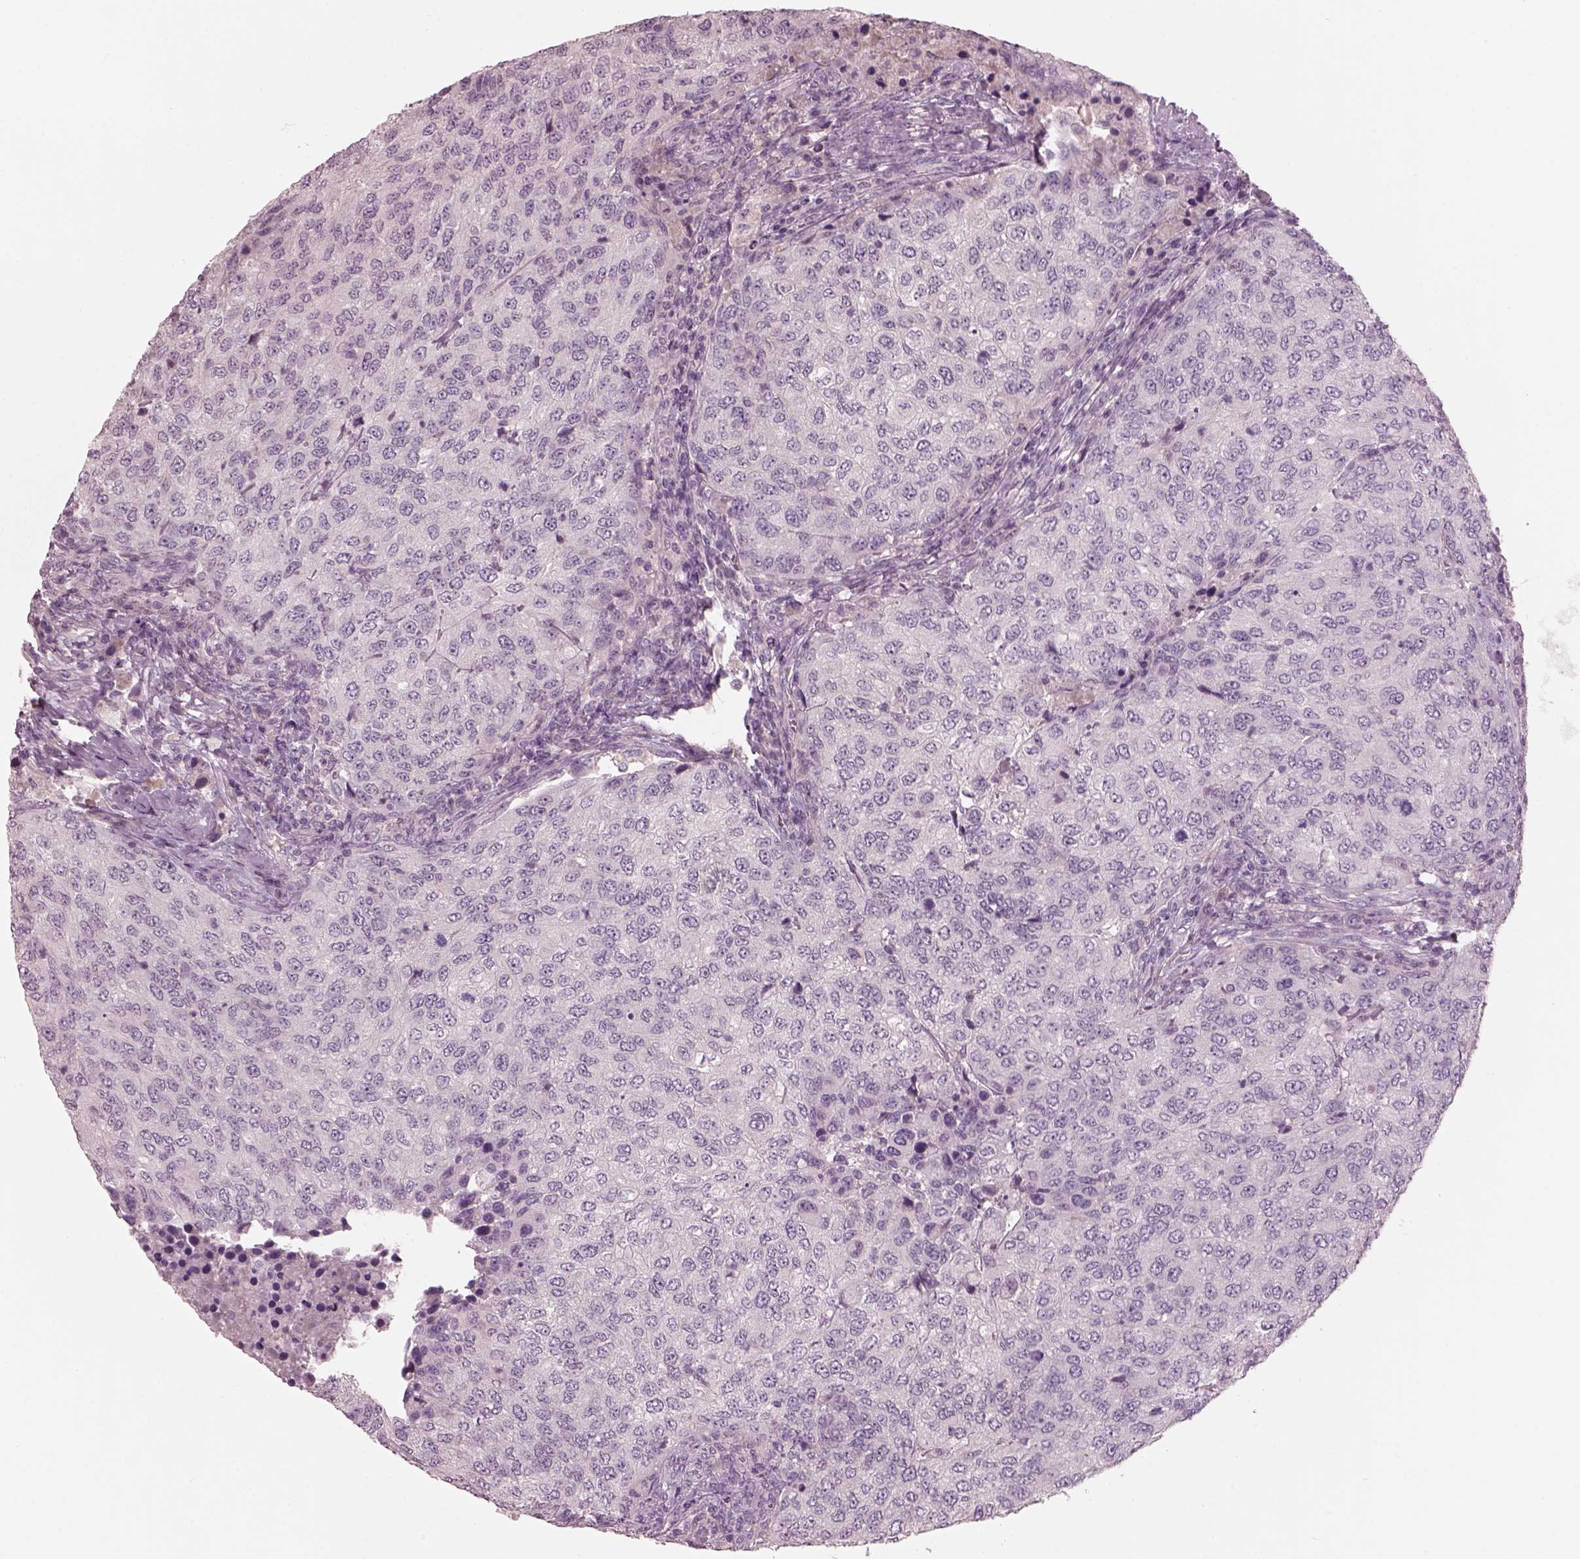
{"staining": {"intensity": "negative", "quantity": "none", "location": "none"}, "tissue": "urothelial cancer", "cell_type": "Tumor cells", "image_type": "cancer", "snomed": [{"axis": "morphology", "description": "Urothelial carcinoma, High grade"}, {"axis": "topography", "description": "Urinary bladder"}], "caption": "IHC of urothelial carcinoma (high-grade) demonstrates no expression in tumor cells. Brightfield microscopy of immunohistochemistry (IHC) stained with DAB (3,3'-diaminobenzidine) (brown) and hematoxylin (blue), captured at high magnification.", "gene": "PACRG", "patient": {"sex": "female", "age": 78}}